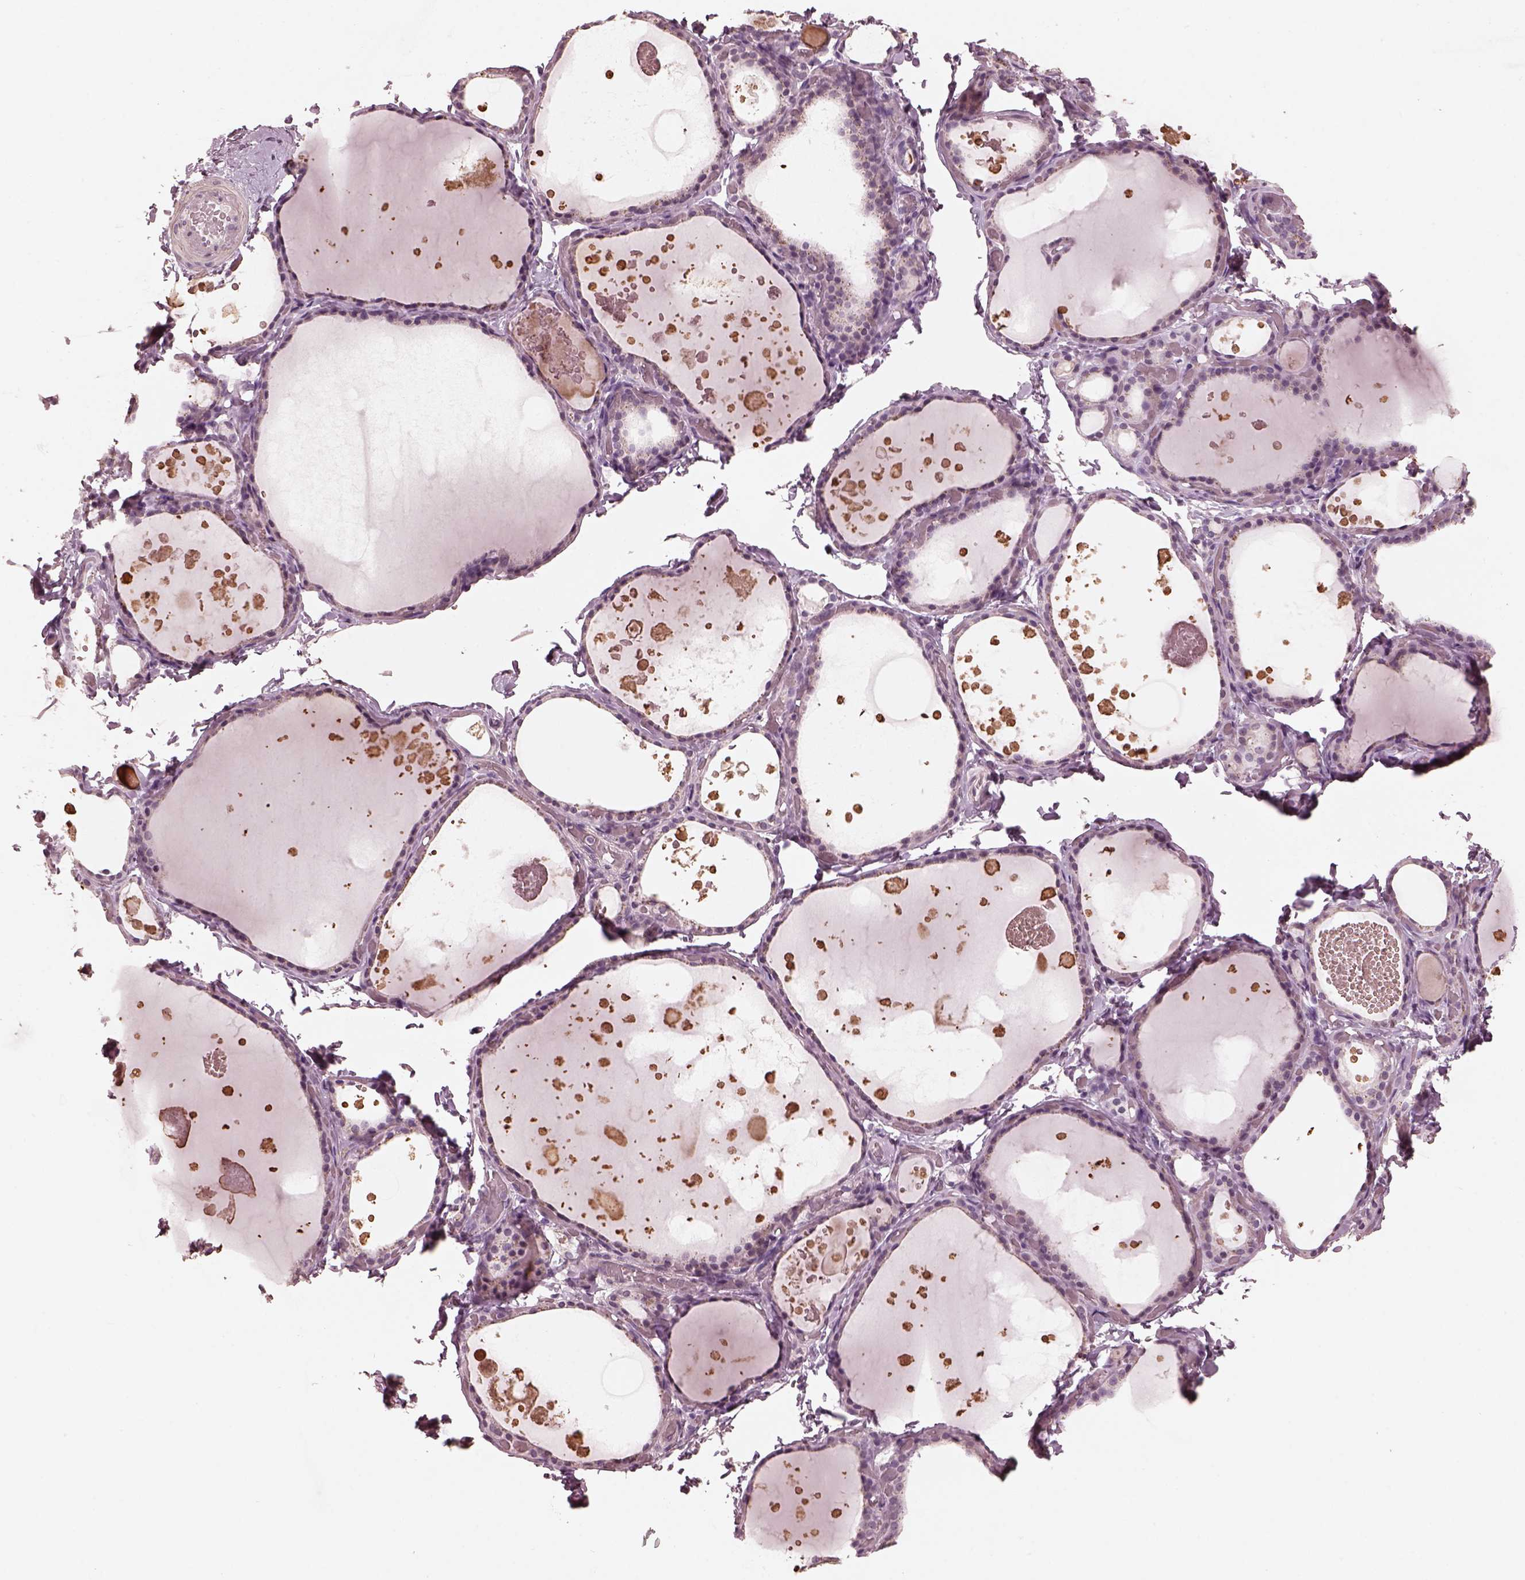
{"staining": {"intensity": "negative", "quantity": "none", "location": "none"}, "tissue": "thyroid gland", "cell_type": "Glandular cells", "image_type": "normal", "snomed": [{"axis": "morphology", "description": "Normal tissue, NOS"}, {"axis": "topography", "description": "Thyroid gland"}], "caption": "Immunohistochemical staining of unremarkable human thyroid gland exhibits no significant staining in glandular cells. The staining is performed using DAB (3,3'-diaminobenzidine) brown chromogen with nuclei counter-stained in using hematoxylin.", "gene": "OPTC", "patient": {"sex": "female", "age": 56}}